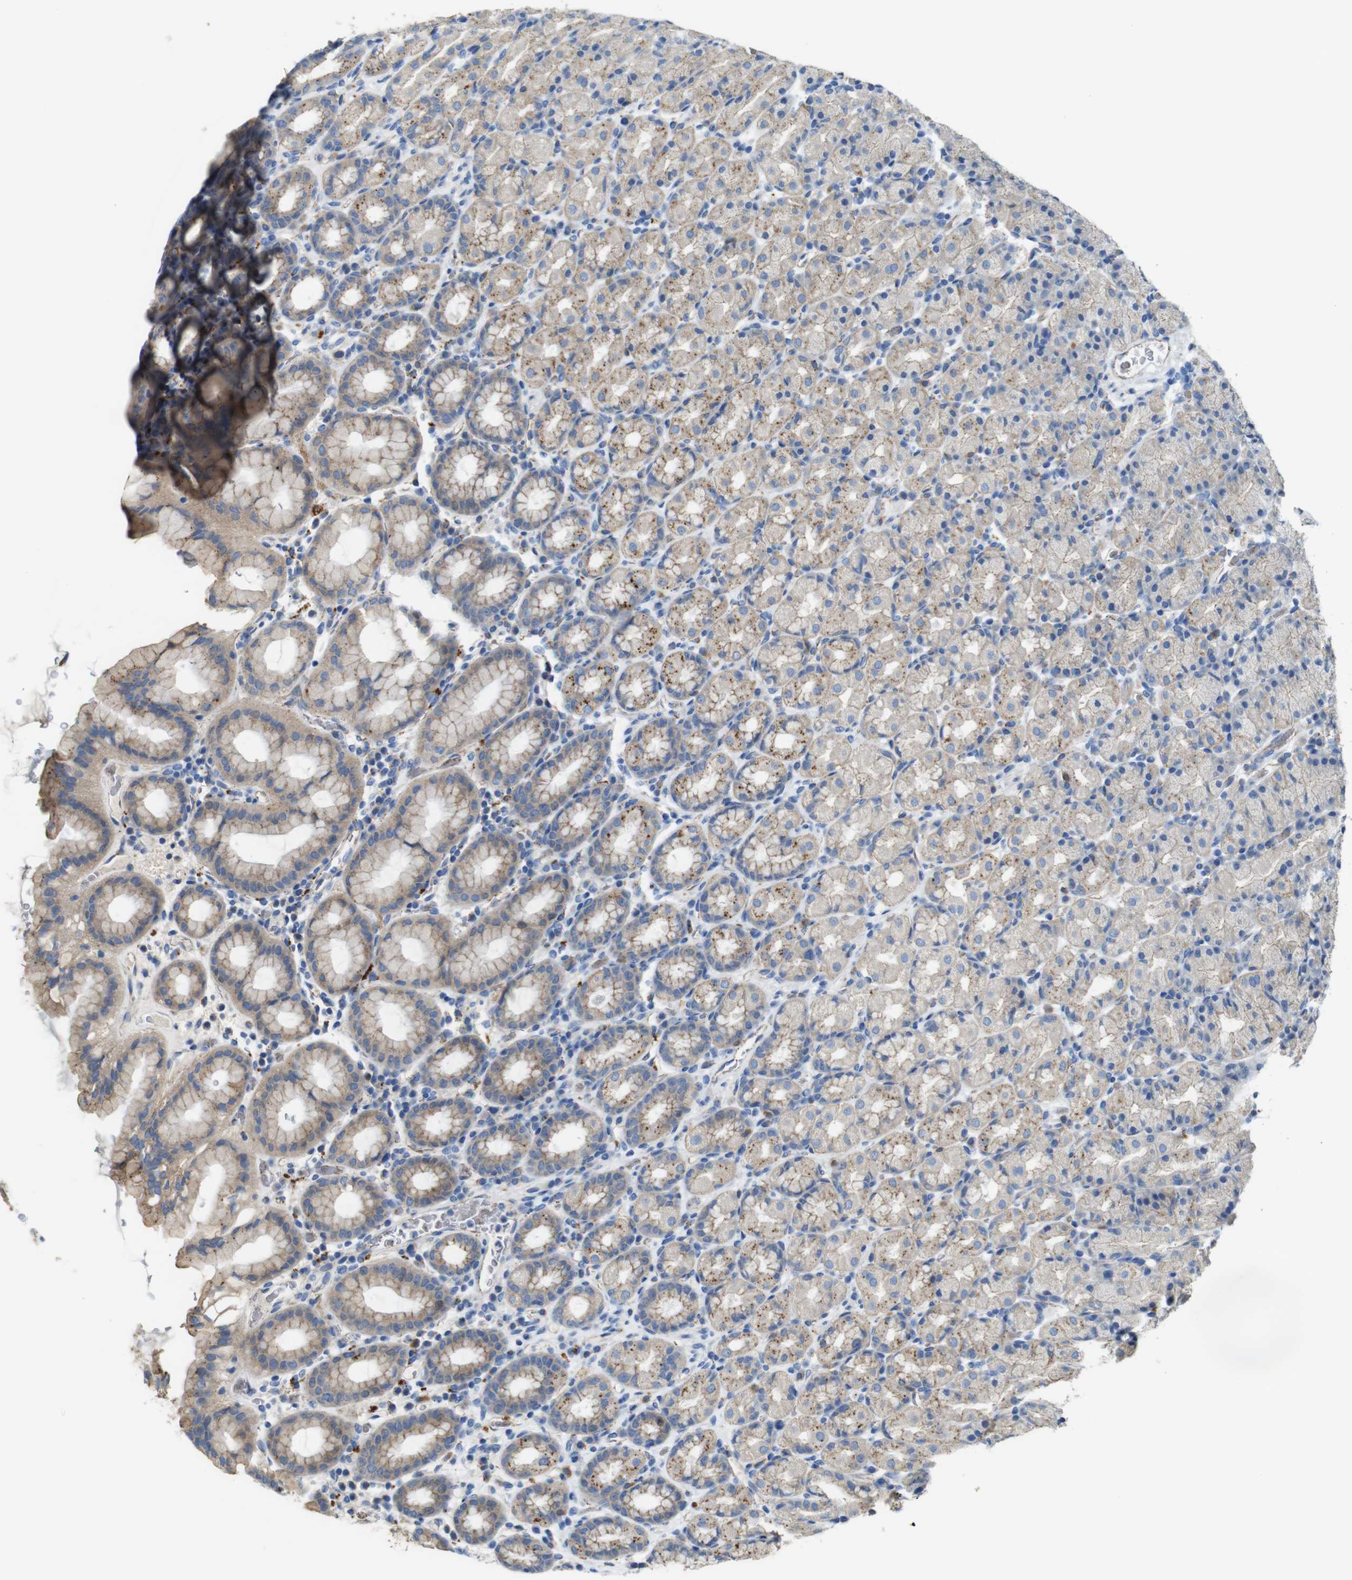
{"staining": {"intensity": "moderate", "quantity": "25%-75%", "location": "cytoplasmic/membranous"}, "tissue": "stomach", "cell_type": "Glandular cells", "image_type": "normal", "snomed": [{"axis": "morphology", "description": "Normal tissue, NOS"}, {"axis": "topography", "description": "Stomach, upper"}], "caption": "A medium amount of moderate cytoplasmic/membranous expression is seen in approximately 25%-75% of glandular cells in normal stomach.", "gene": "NHLRC3", "patient": {"sex": "male", "age": 68}}